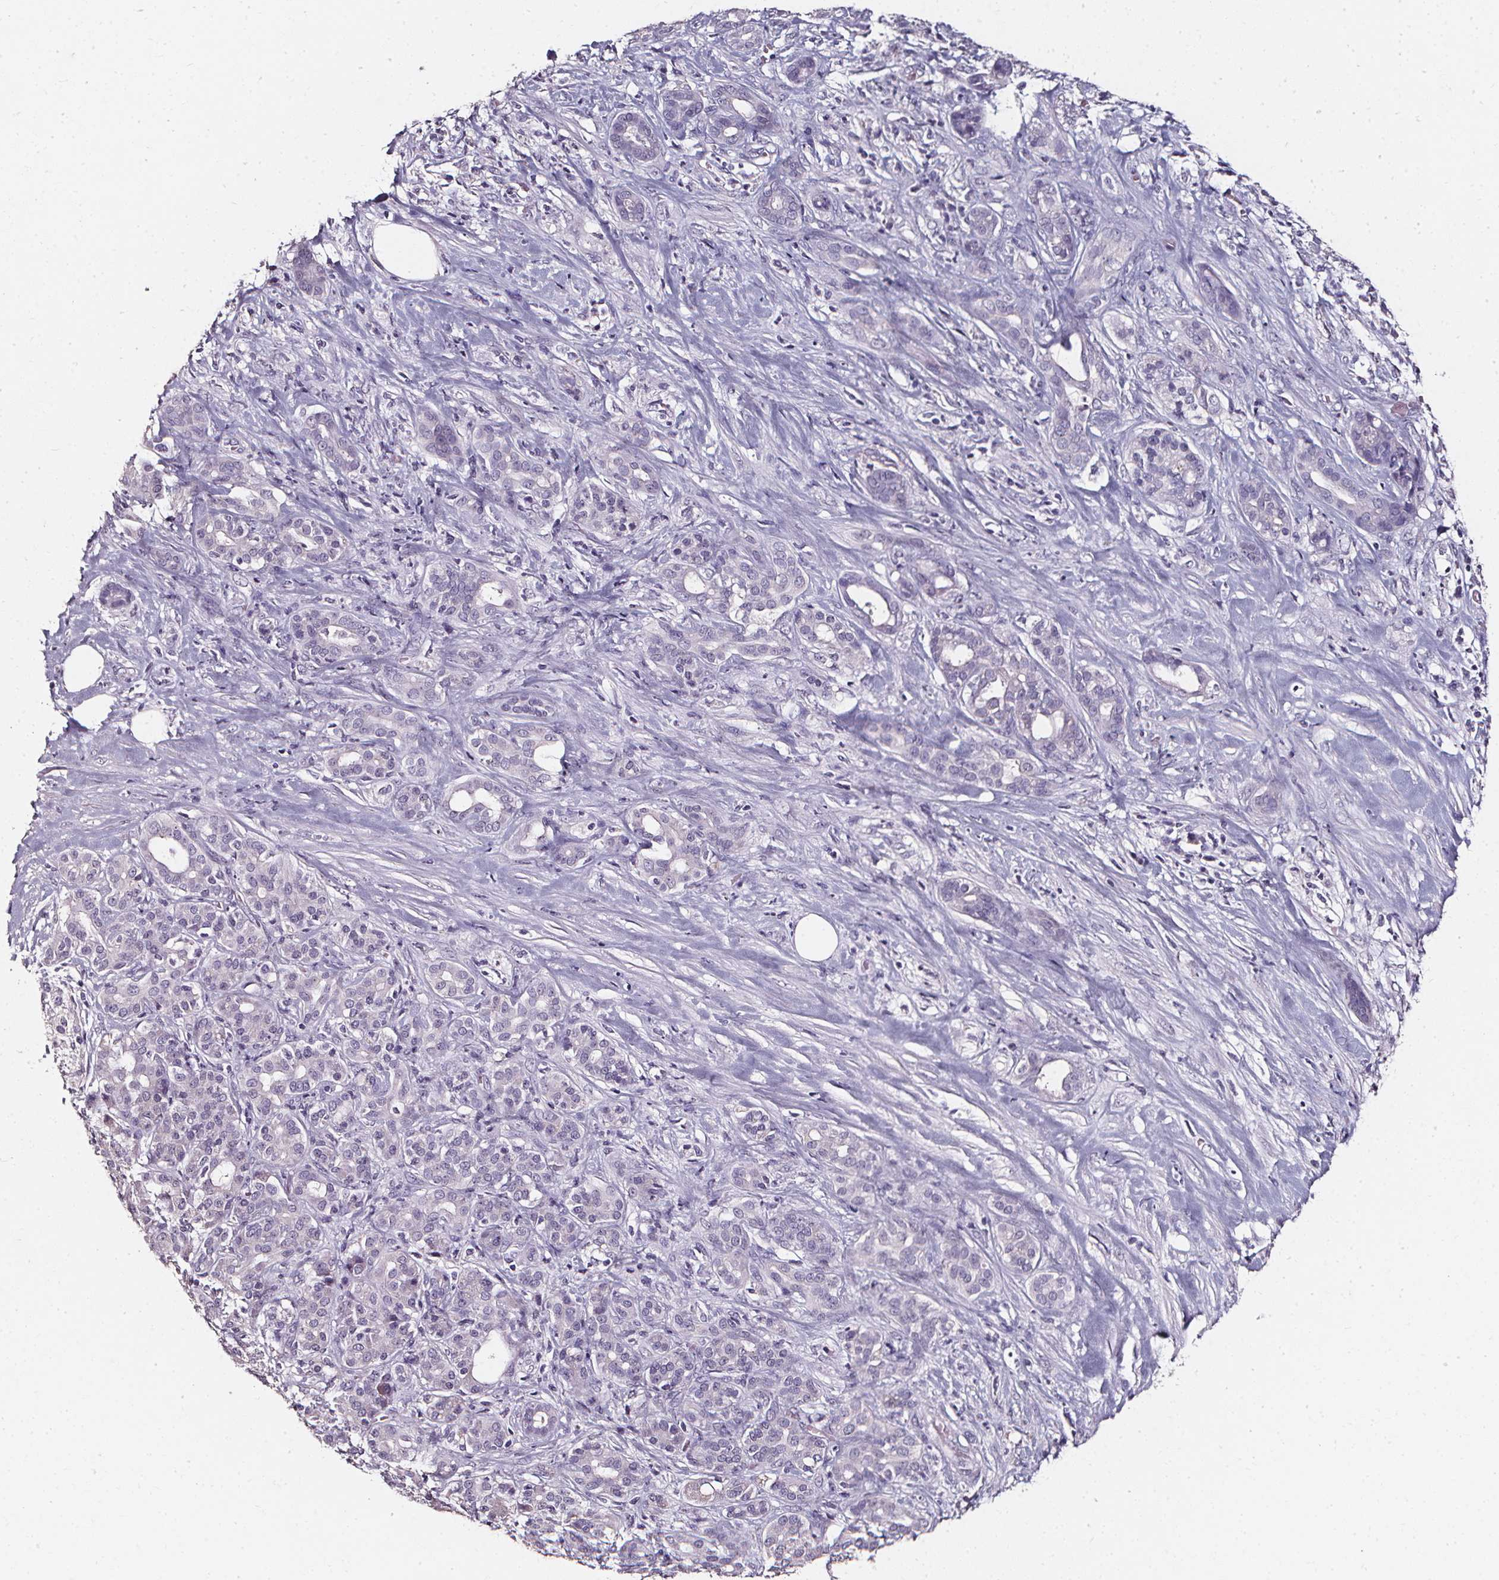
{"staining": {"intensity": "negative", "quantity": "none", "location": "none"}, "tissue": "pancreatic cancer", "cell_type": "Tumor cells", "image_type": "cancer", "snomed": [{"axis": "morphology", "description": "Normal tissue, NOS"}, {"axis": "morphology", "description": "Inflammation, NOS"}, {"axis": "morphology", "description": "Adenocarcinoma, NOS"}, {"axis": "topography", "description": "Pancreas"}], "caption": "High power microscopy image of an IHC histopathology image of adenocarcinoma (pancreatic), revealing no significant positivity in tumor cells.", "gene": "DEFA5", "patient": {"sex": "male", "age": 57}}